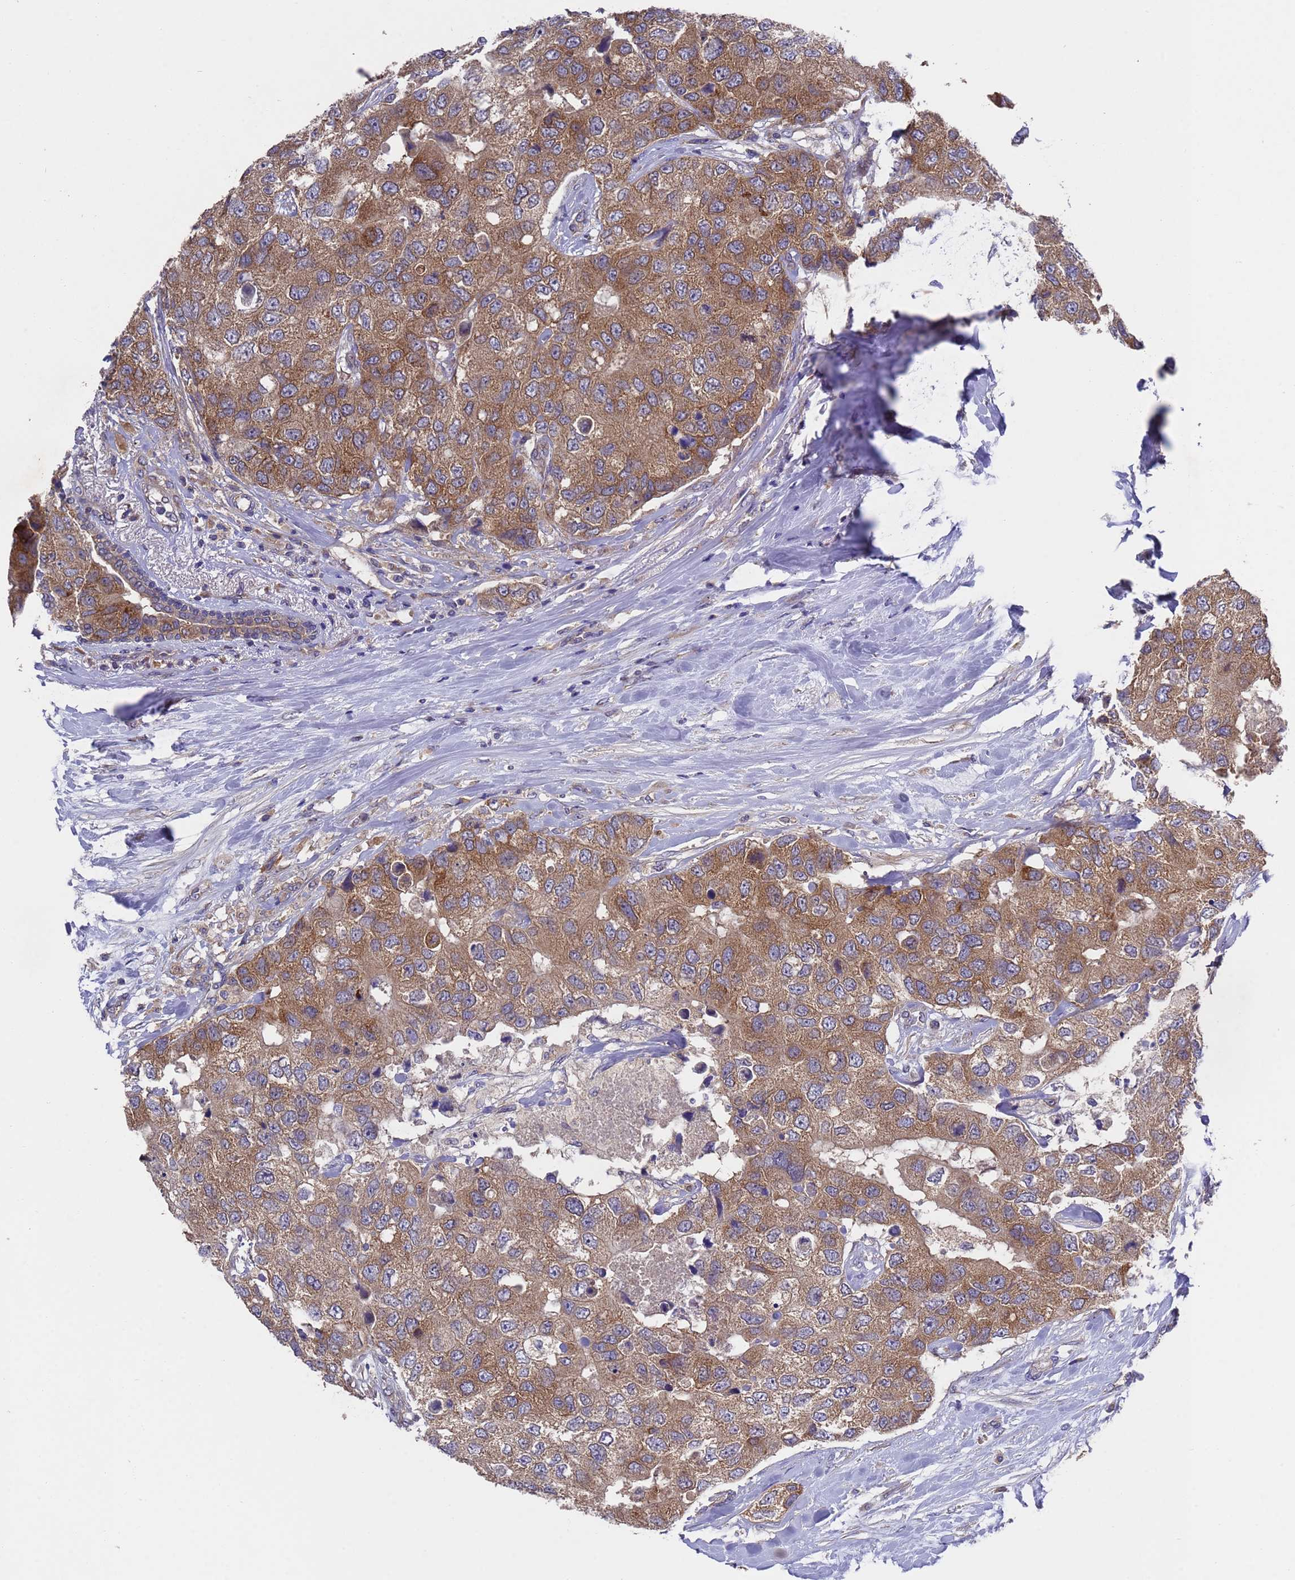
{"staining": {"intensity": "moderate", "quantity": ">75%", "location": "cytoplasmic/membranous"}, "tissue": "breast cancer", "cell_type": "Tumor cells", "image_type": "cancer", "snomed": [{"axis": "morphology", "description": "Duct carcinoma"}, {"axis": "topography", "description": "Breast"}], "caption": "Immunohistochemical staining of breast cancer demonstrates medium levels of moderate cytoplasmic/membranous protein staining in approximately >75% of tumor cells.", "gene": "DCAF12L2", "patient": {"sex": "female", "age": 62}}